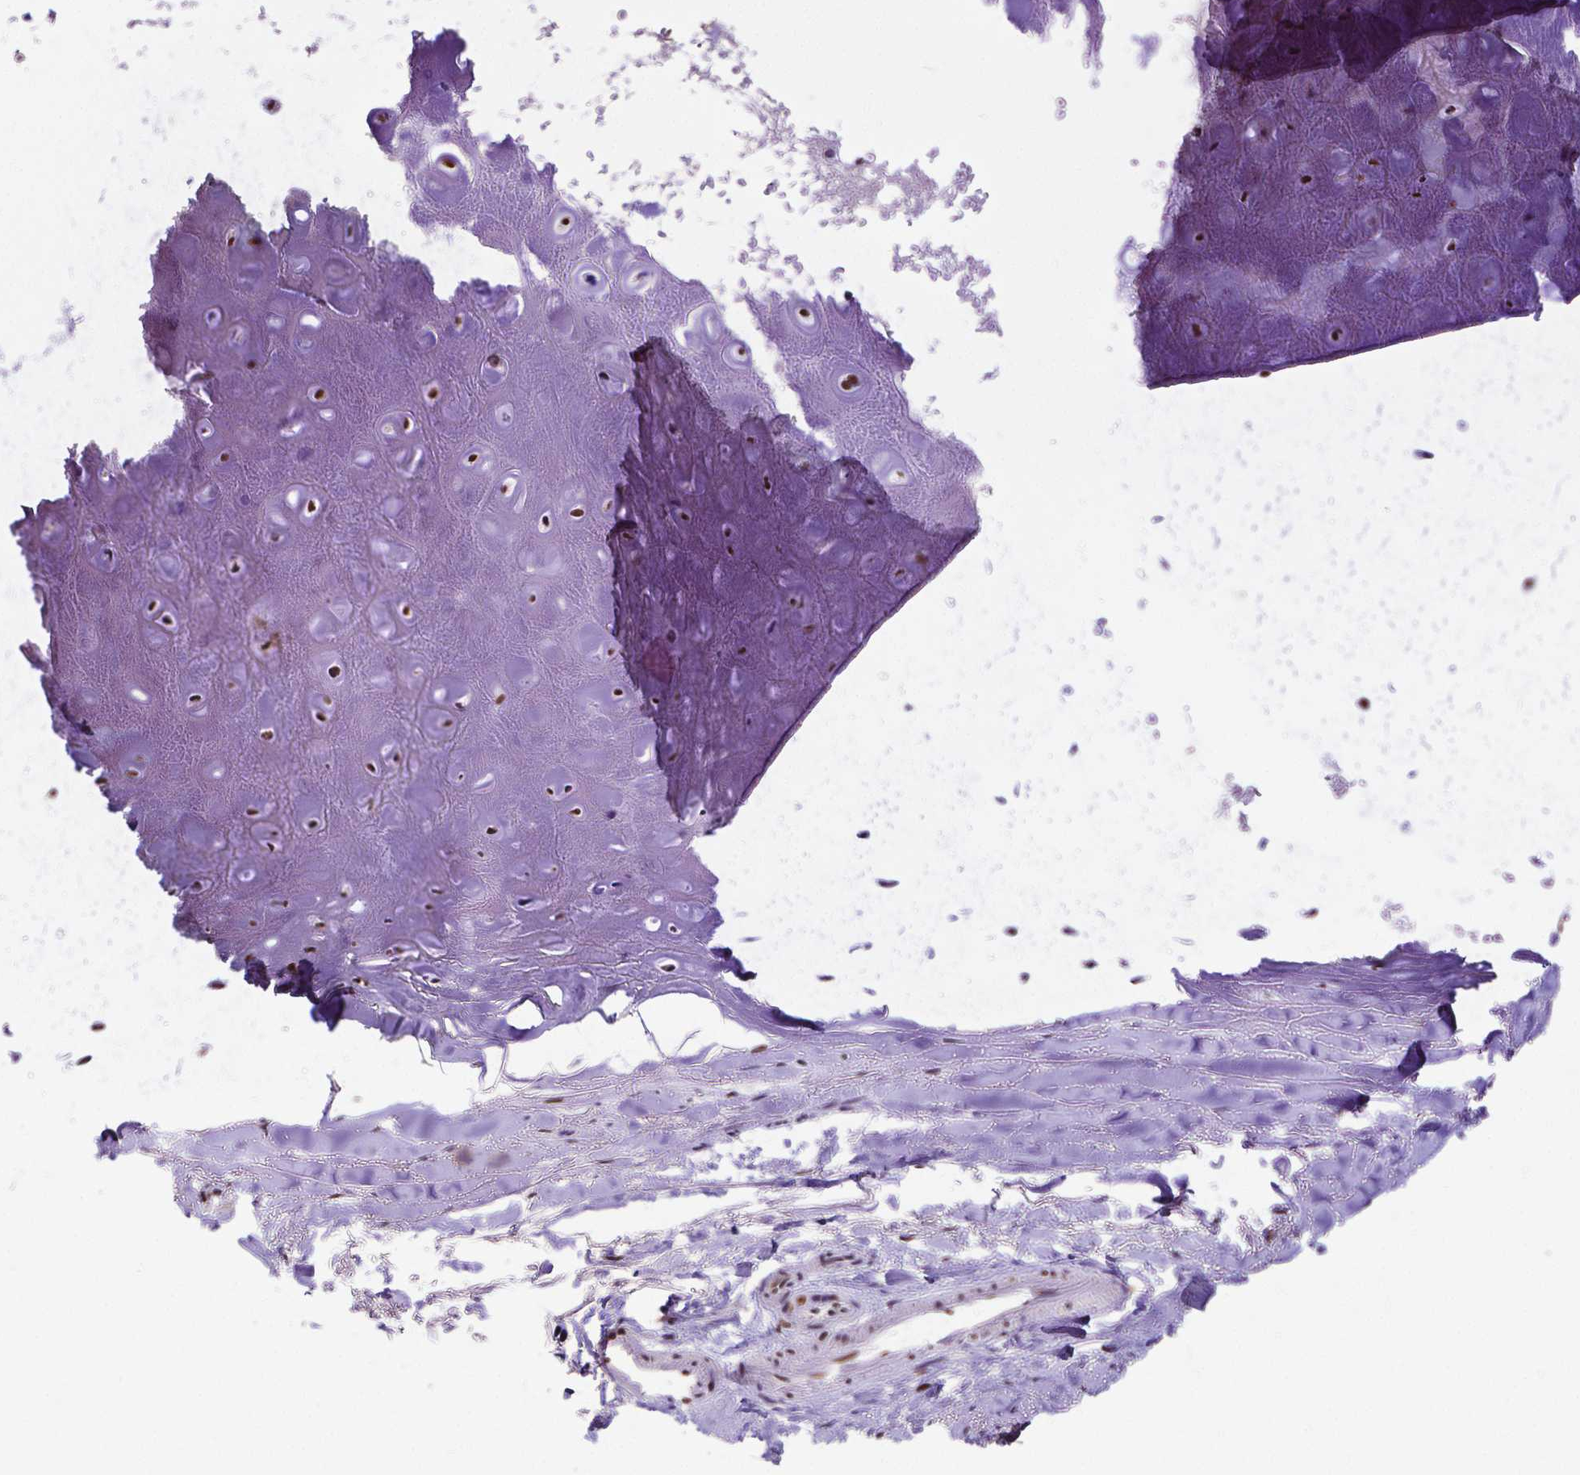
{"staining": {"intensity": "strong", "quantity": ">75%", "location": "nuclear"}, "tissue": "adipose tissue", "cell_type": "Adipocytes", "image_type": "normal", "snomed": [{"axis": "morphology", "description": "Normal tissue, NOS"}, {"axis": "topography", "description": "Cartilage tissue"}], "caption": "A brown stain shows strong nuclear expression of a protein in adipocytes of unremarkable adipose tissue.", "gene": "ATRX", "patient": {"sex": "male", "age": 65}}